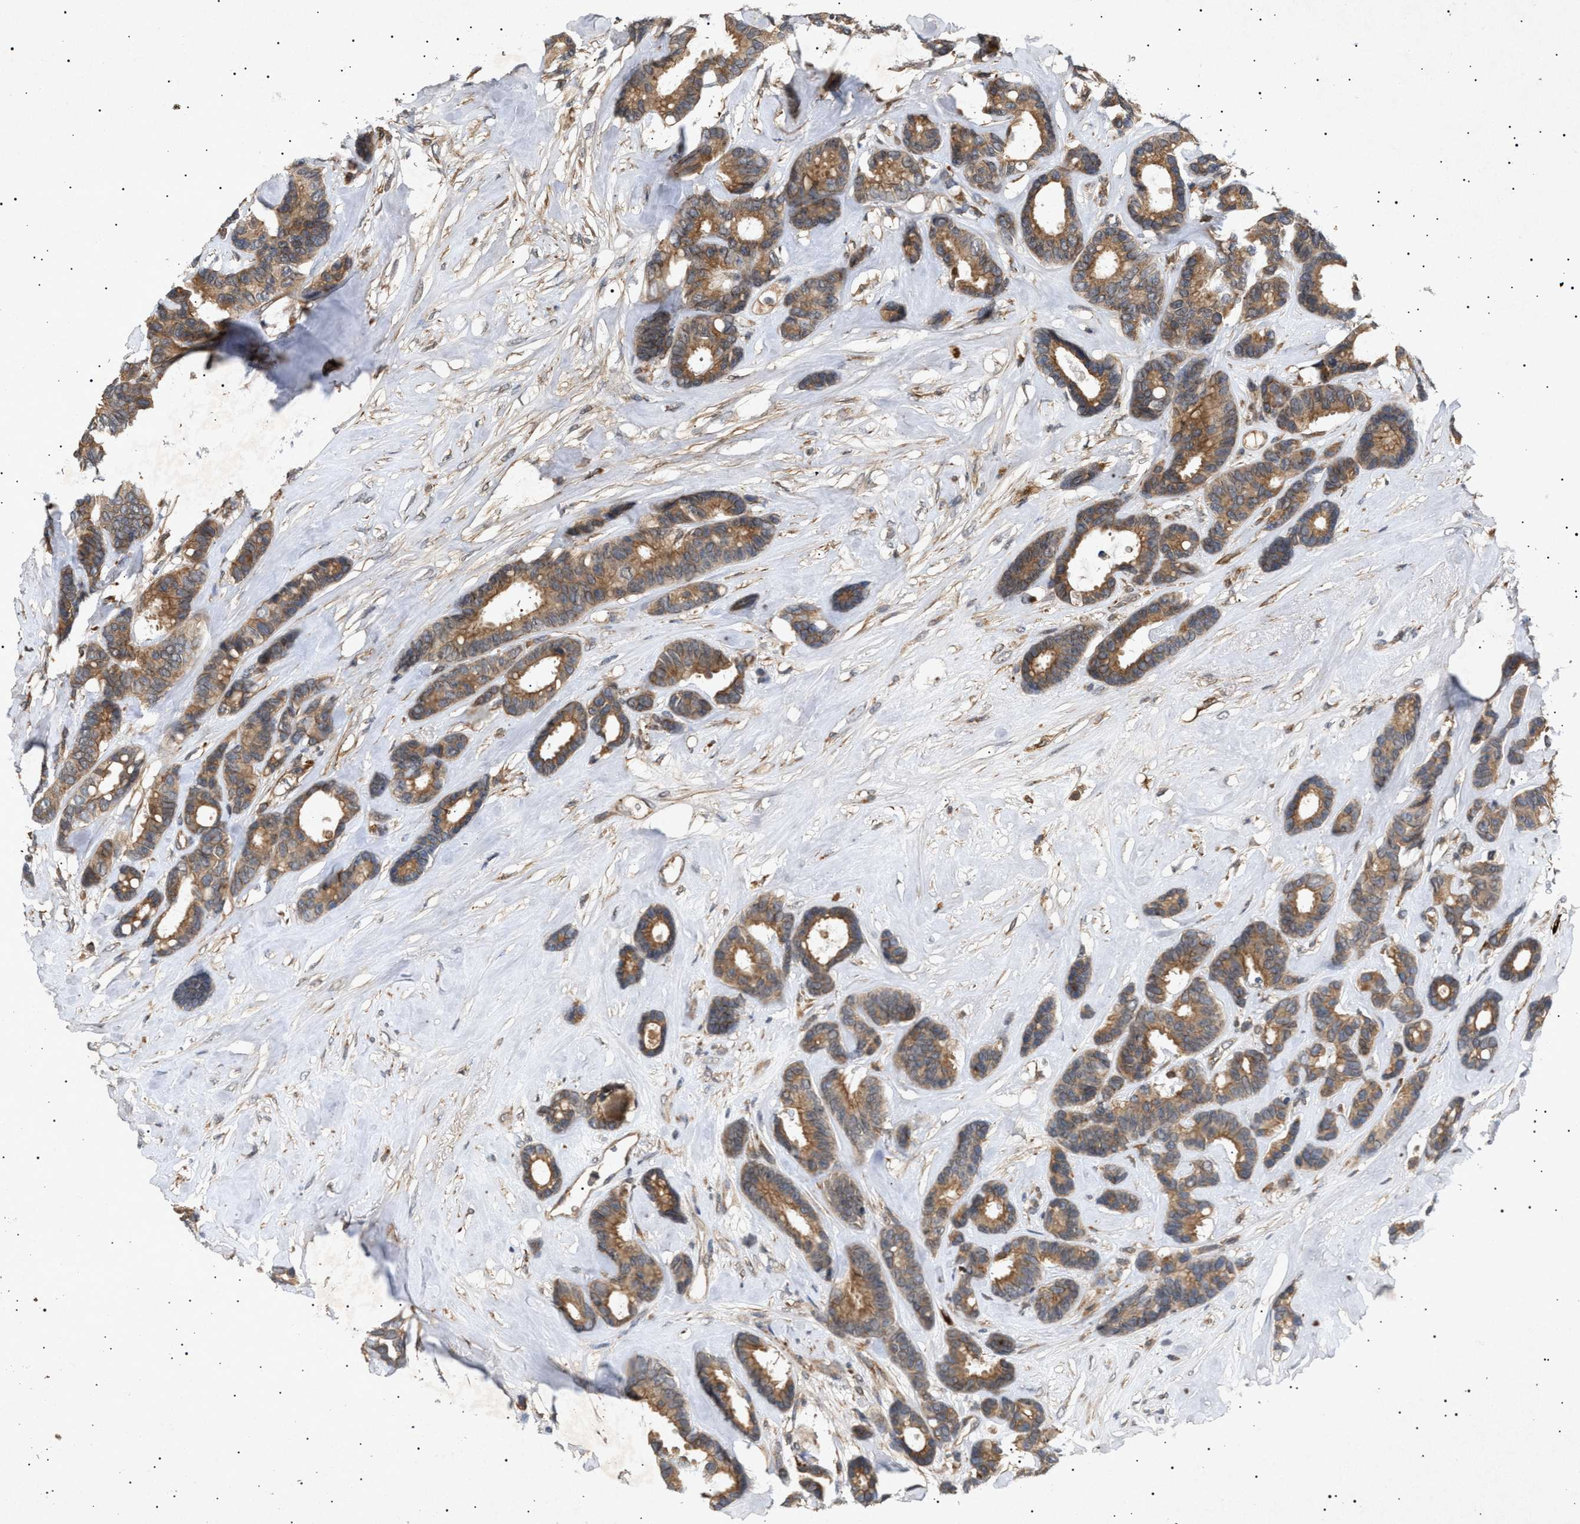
{"staining": {"intensity": "moderate", "quantity": ">75%", "location": "cytoplasmic/membranous"}, "tissue": "breast cancer", "cell_type": "Tumor cells", "image_type": "cancer", "snomed": [{"axis": "morphology", "description": "Duct carcinoma"}, {"axis": "topography", "description": "Breast"}], "caption": "Breast invasive ductal carcinoma stained with immunohistochemistry reveals moderate cytoplasmic/membranous staining in about >75% of tumor cells. (Stains: DAB in brown, nuclei in blue, Microscopy: brightfield microscopy at high magnification).", "gene": "SIRT5", "patient": {"sex": "female", "age": 87}}